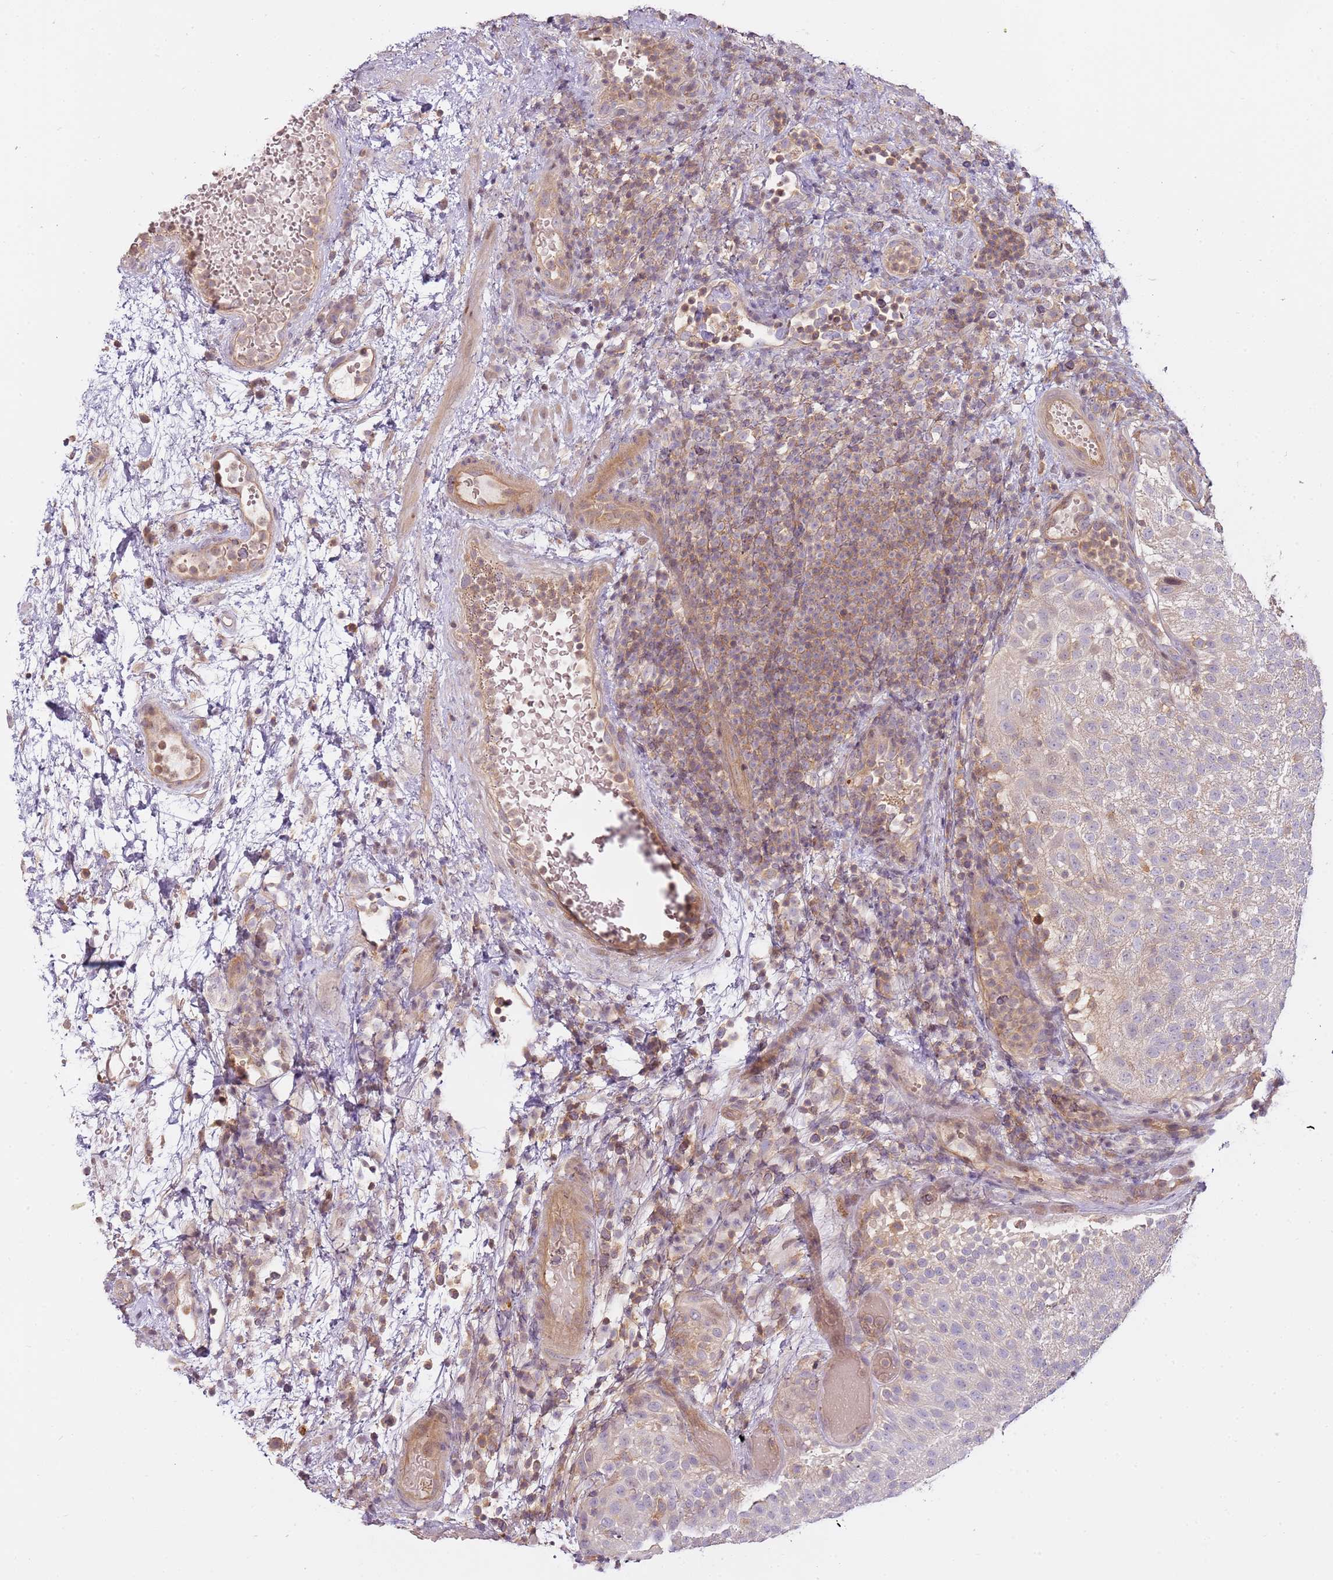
{"staining": {"intensity": "negative", "quantity": "none", "location": "none"}, "tissue": "urothelial cancer", "cell_type": "Tumor cells", "image_type": "cancer", "snomed": [{"axis": "morphology", "description": "Urothelial carcinoma, Low grade"}, {"axis": "topography", "description": "Urinary bladder"}], "caption": "Urothelial cancer was stained to show a protein in brown. There is no significant positivity in tumor cells. (DAB (3,3'-diaminobenzidine) immunohistochemistry (IHC), high magnification).", "gene": "GSTO2", "patient": {"sex": "male", "age": 78}}